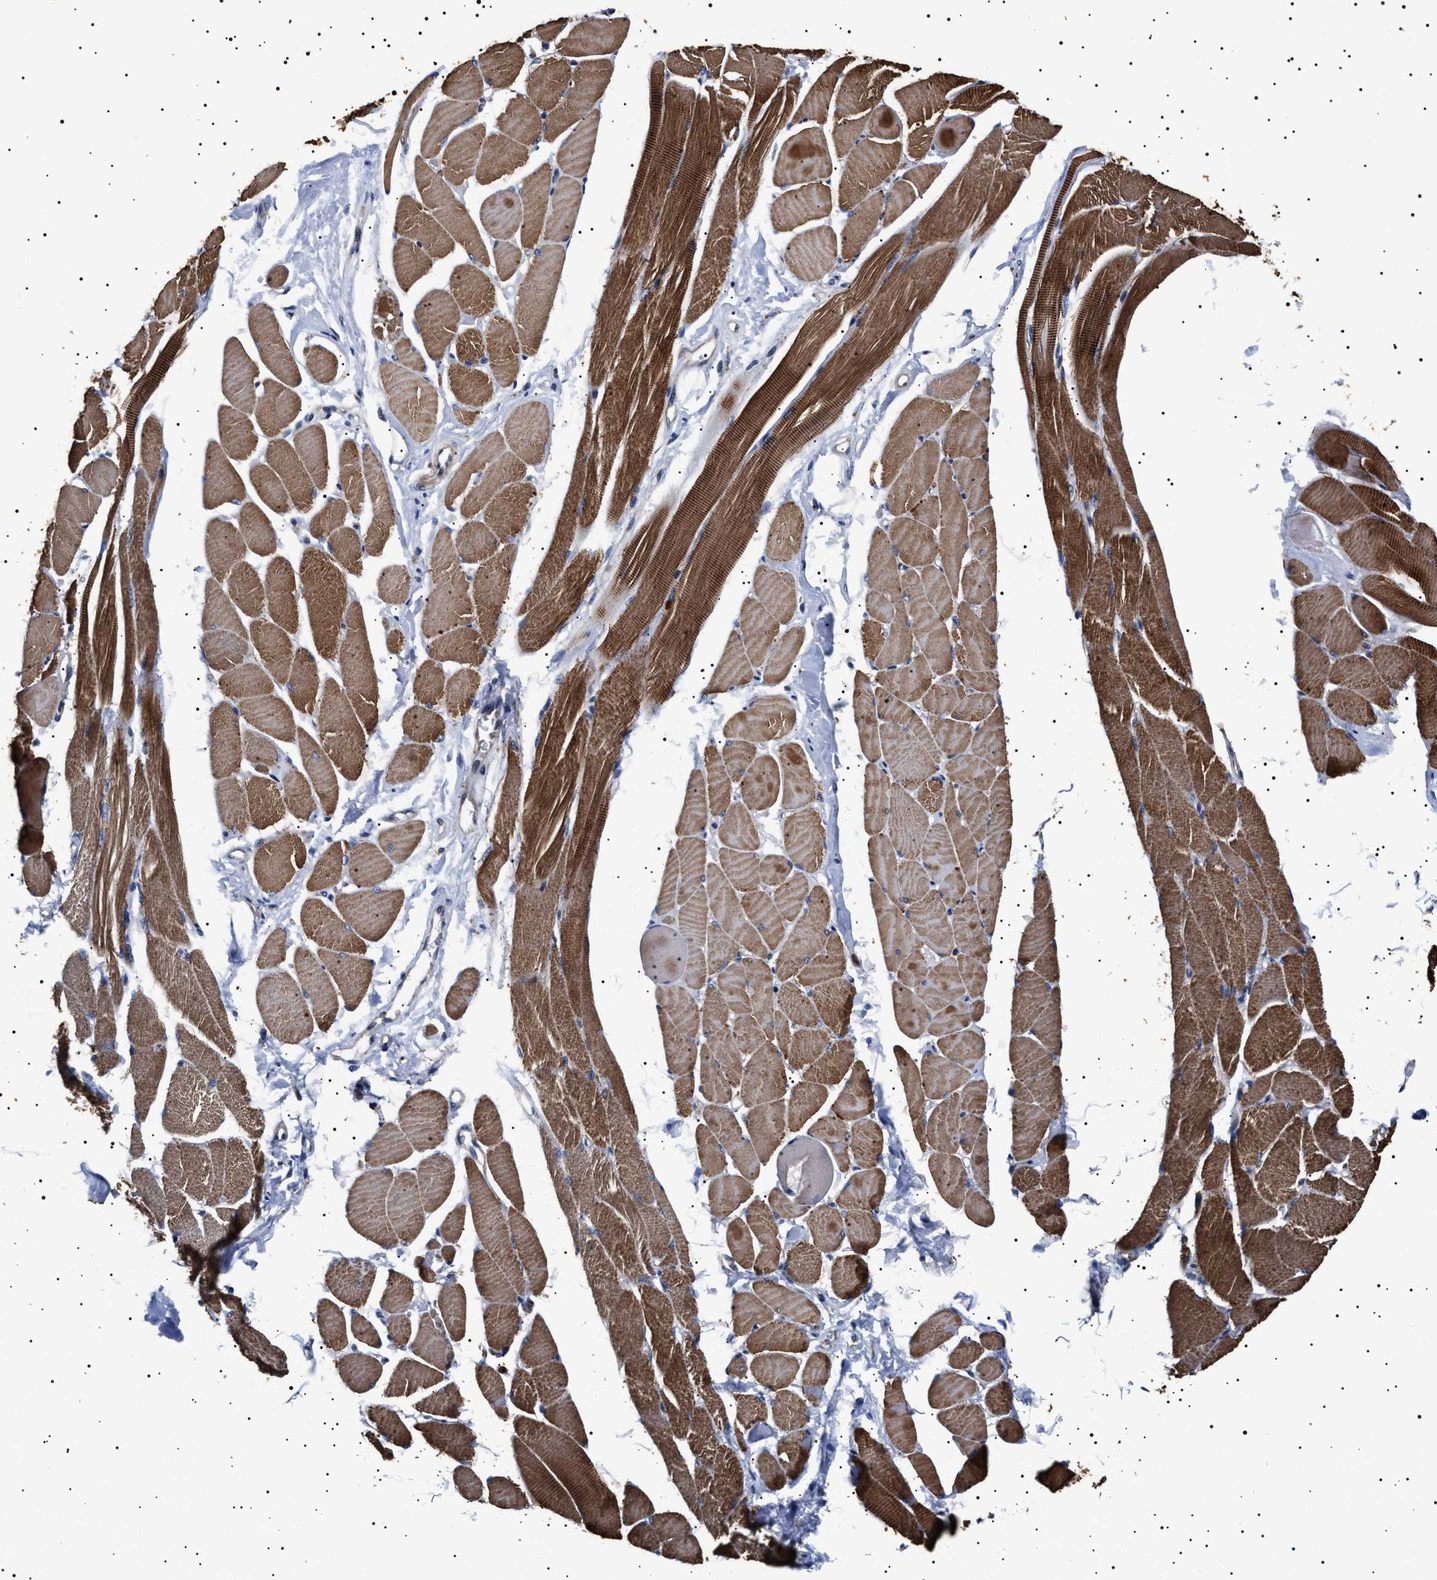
{"staining": {"intensity": "moderate", "quantity": ">75%", "location": "cytoplasmic/membranous"}, "tissue": "skeletal muscle", "cell_type": "Myocytes", "image_type": "normal", "snomed": [{"axis": "morphology", "description": "Normal tissue, NOS"}, {"axis": "topography", "description": "Skeletal muscle"}, {"axis": "topography", "description": "Peripheral nerve tissue"}], "caption": "The micrograph demonstrates staining of normal skeletal muscle, revealing moderate cytoplasmic/membranous protein positivity (brown color) within myocytes.", "gene": "SLC4A7", "patient": {"sex": "female", "age": 84}}